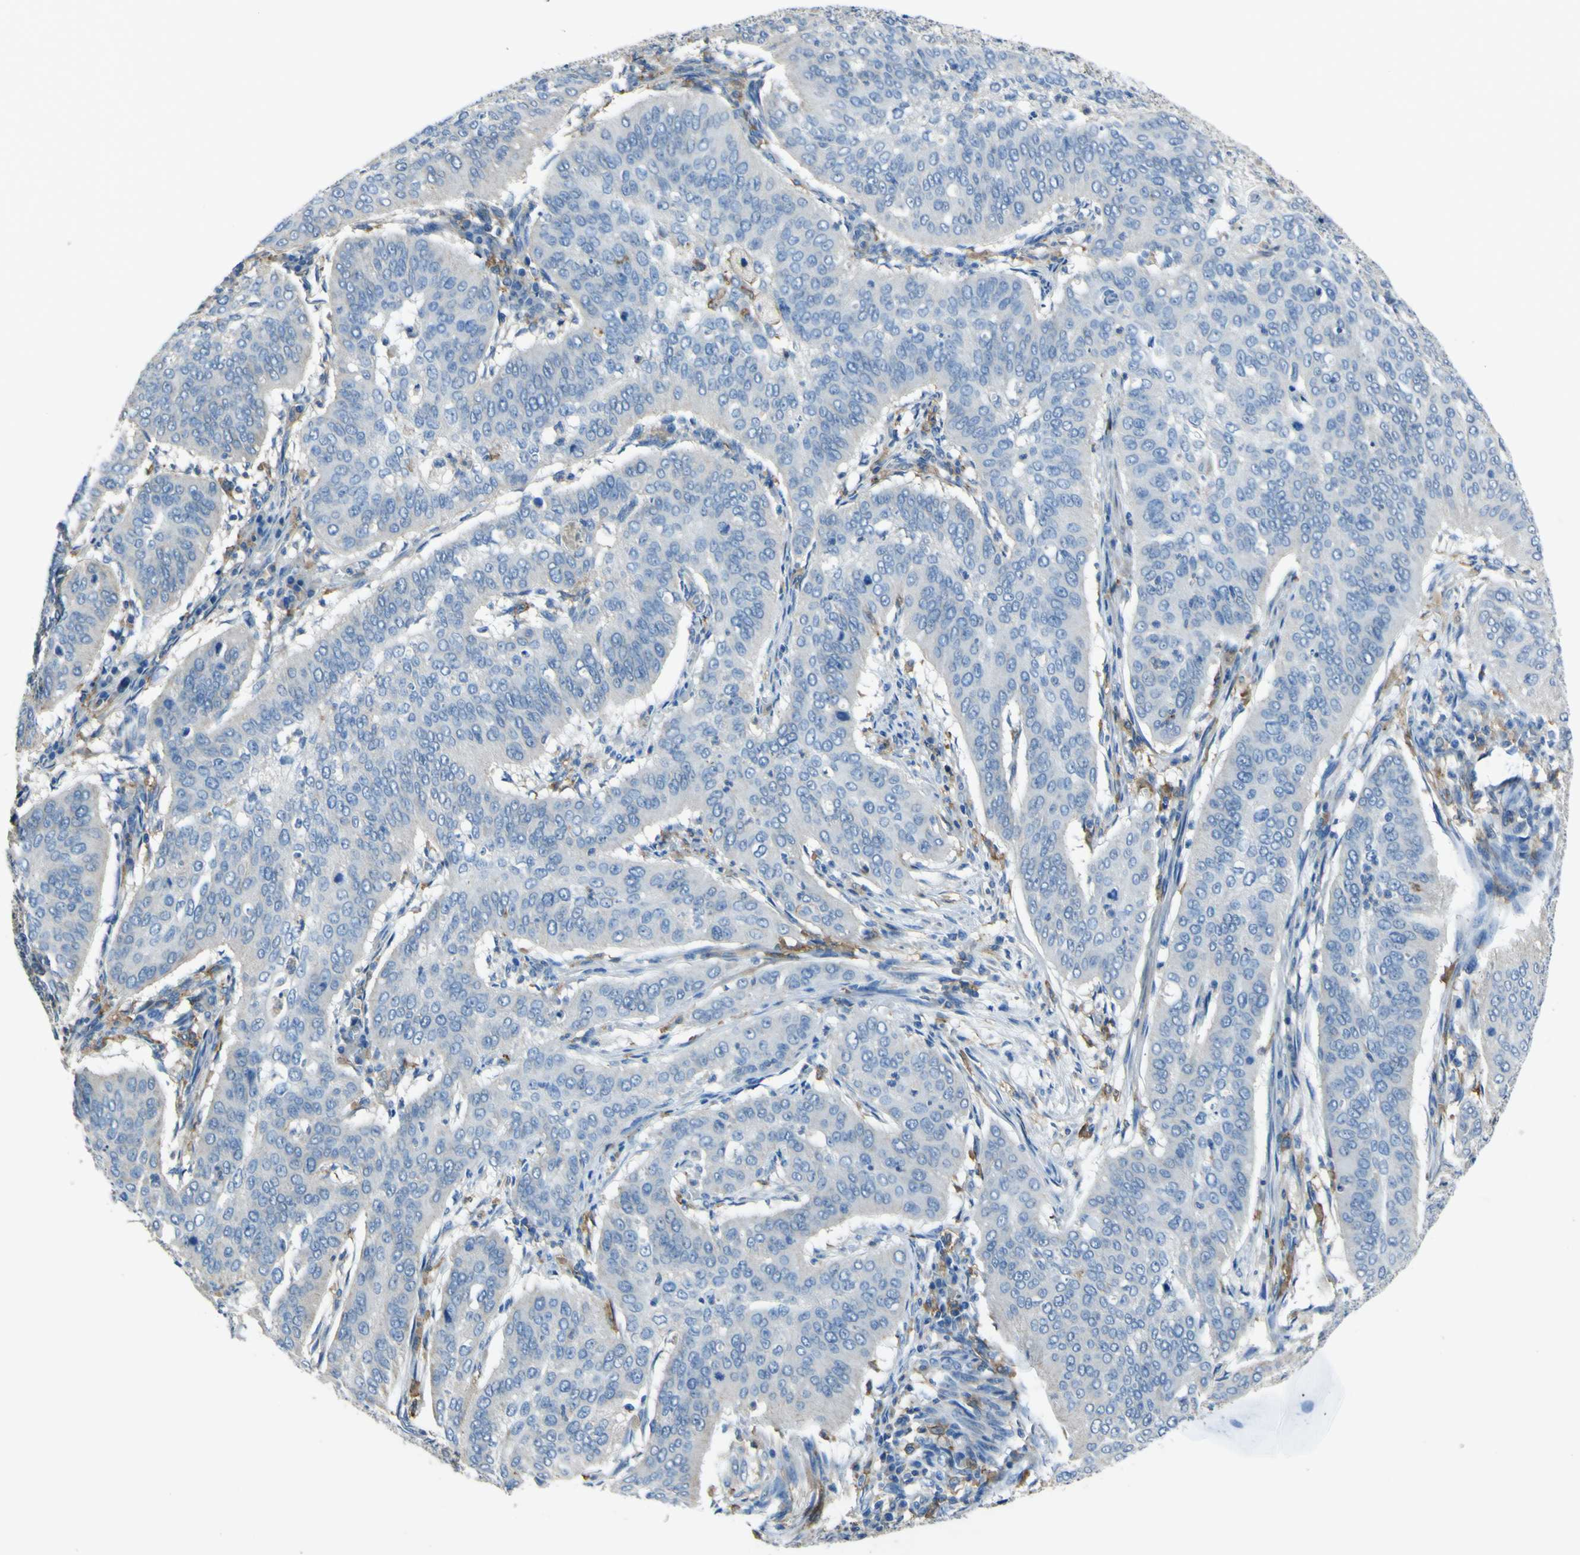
{"staining": {"intensity": "negative", "quantity": "none", "location": "none"}, "tissue": "cervical cancer", "cell_type": "Tumor cells", "image_type": "cancer", "snomed": [{"axis": "morphology", "description": "Normal tissue, NOS"}, {"axis": "morphology", "description": "Squamous cell carcinoma, NOS"}, {"axis": "topography", "description": "Cervix"}], "caption": "IHC image of neoplastic tissue: cervical squamous cell carcinoma stained with DAB reveals no significant protein positivity in tumor cells.", "gene": "LAIR1", "patient": {"sex": "female", "age": 39}}